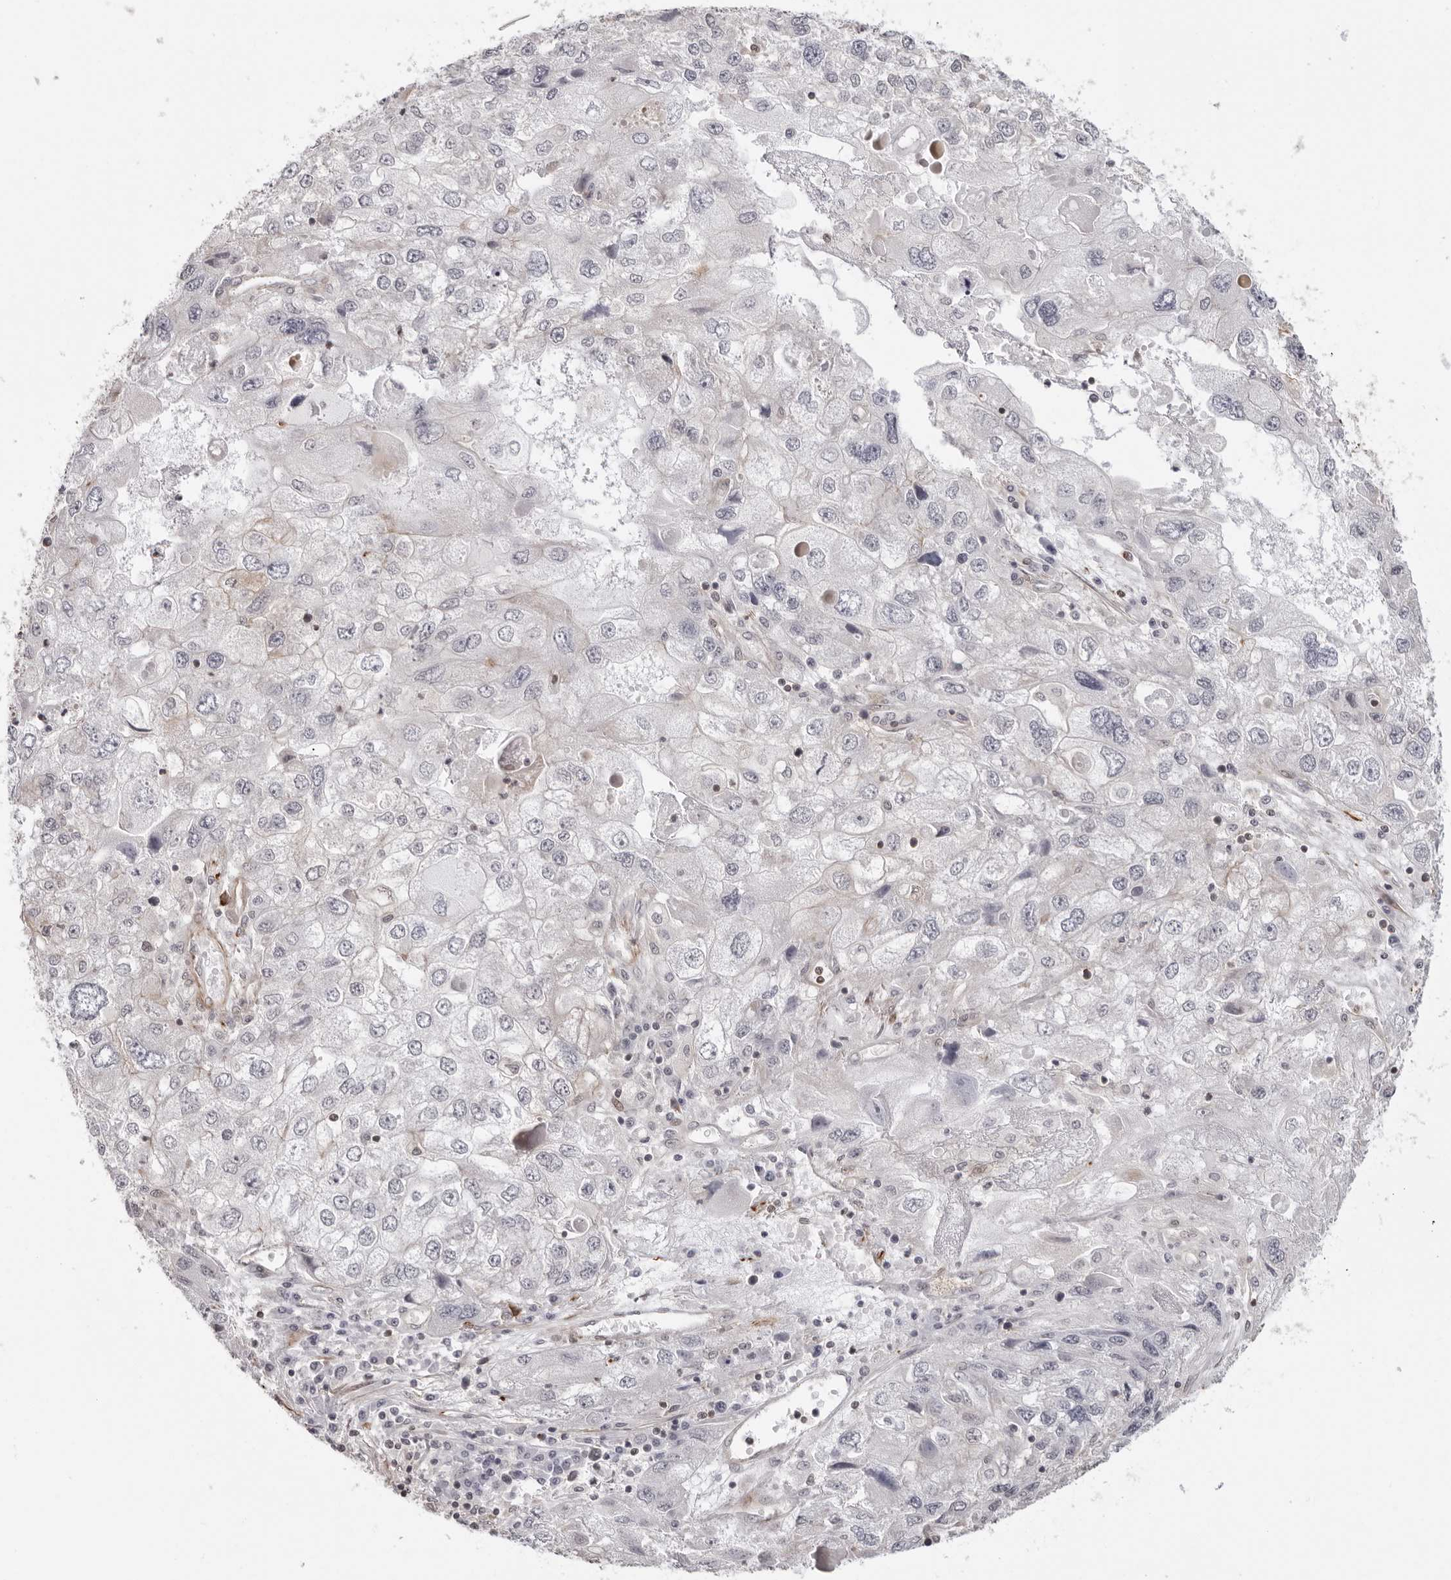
{"staining": {"intensity": "negative", "quantity": "none", "location": "none"}, "tissue": "endometrial cancer", "cell_type": "Tumor cells", "image_type": "cancer", "snomed": [{"axis": "morphology", "description": "Adenocarcinoma, NOS"}, {"axis": "topography", "description": "Endometrium"}], "caption": "A histopathology image of human adenocarcinoma (endometrial) is negative for staining in tumor cells.", "gene": "UNK", "patient": {"sex": "female", "age": 49}}